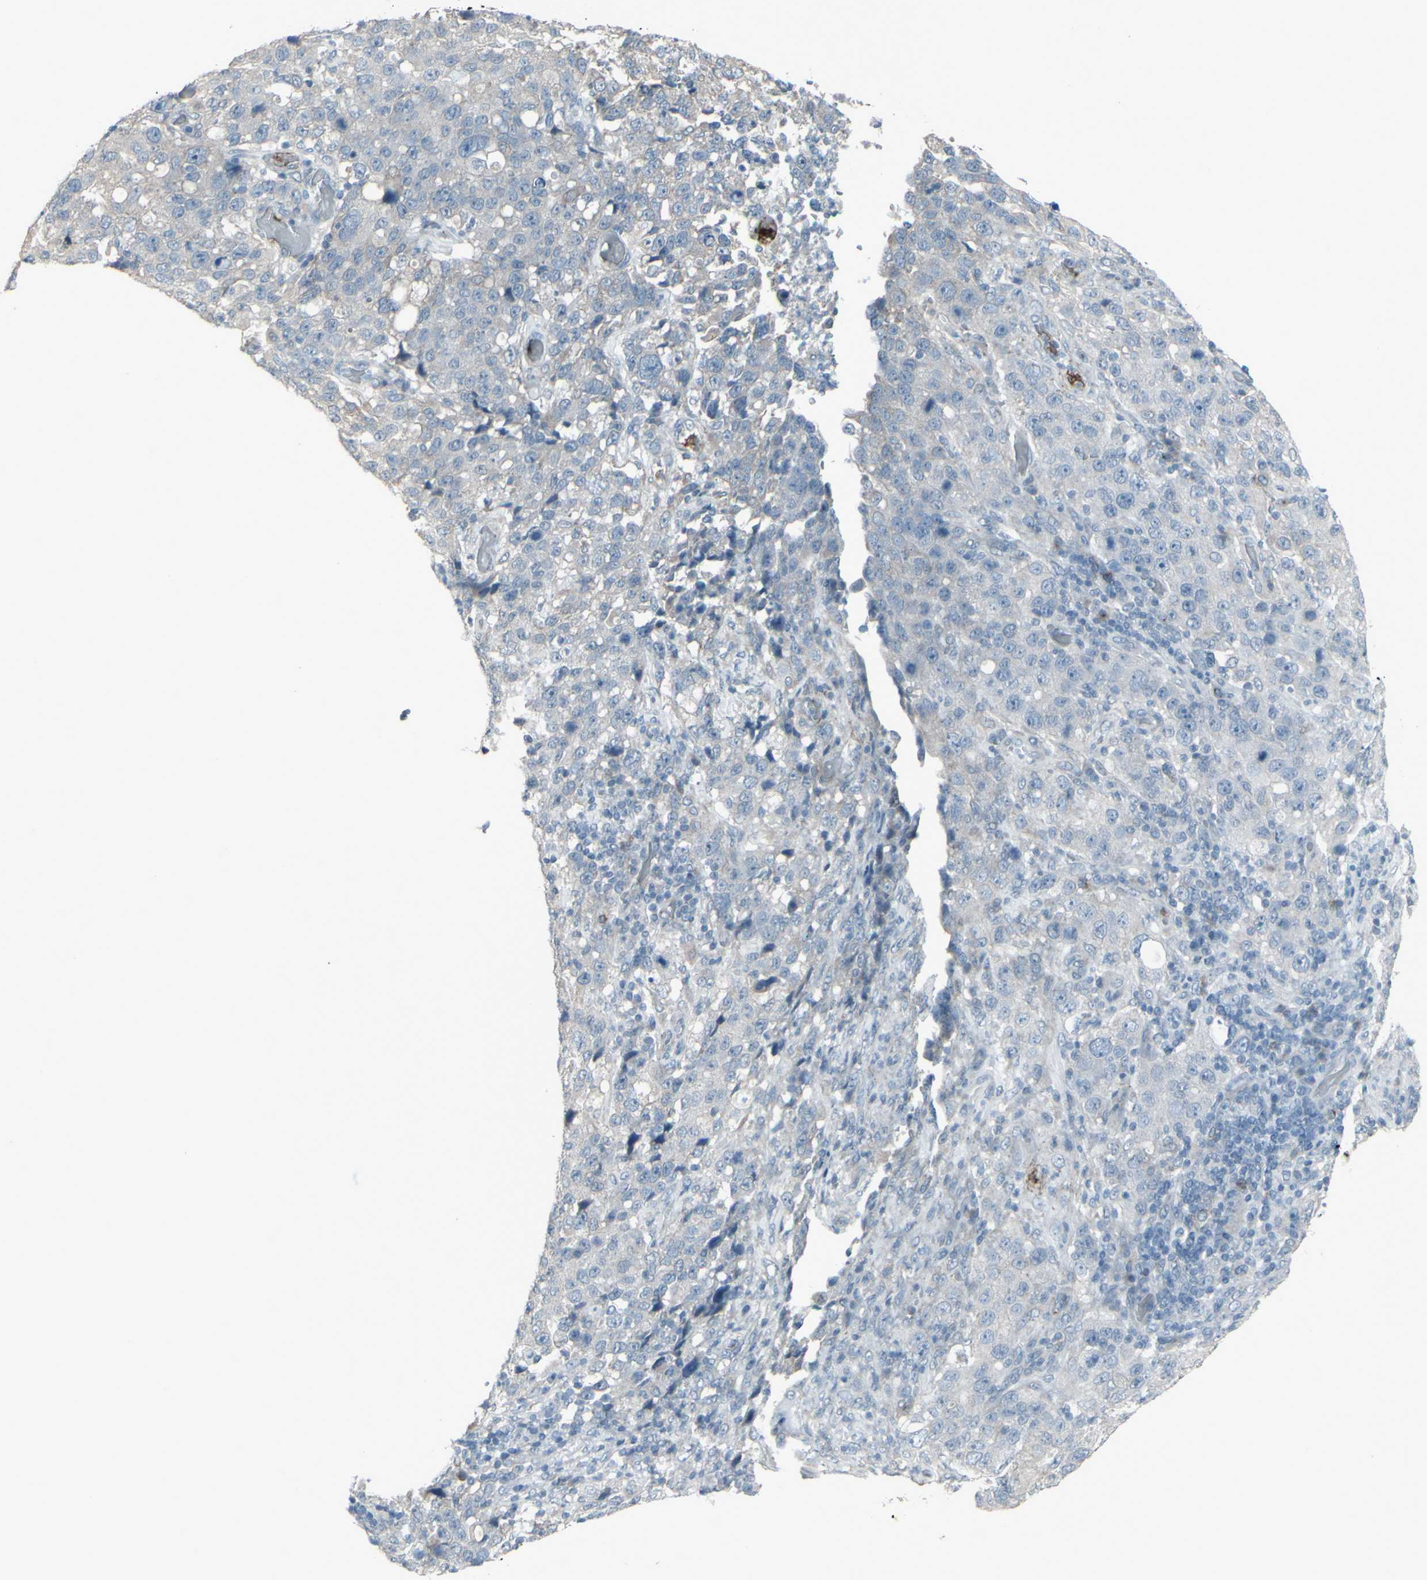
{"staining": {"intensity": "negative", "quantity": "none", "location": "none"}, "tissue": "stomach cancer", "cell_type": "Tumor cells", "image_type": "cancer", "snomed": [{"axis": "morphology", "description": "Normal tissue, NOS"}, {"axis": "morphology", "description": "Adenocarcinoma, NOS"}, {"axis": "topography", "description": "Stomach"}], "caption": "Tumor cells are negative for protein expression in human adenocarcinoma (stomach).", "gene": "CD79B", "patient": {"sex": "male", "age": 48}}